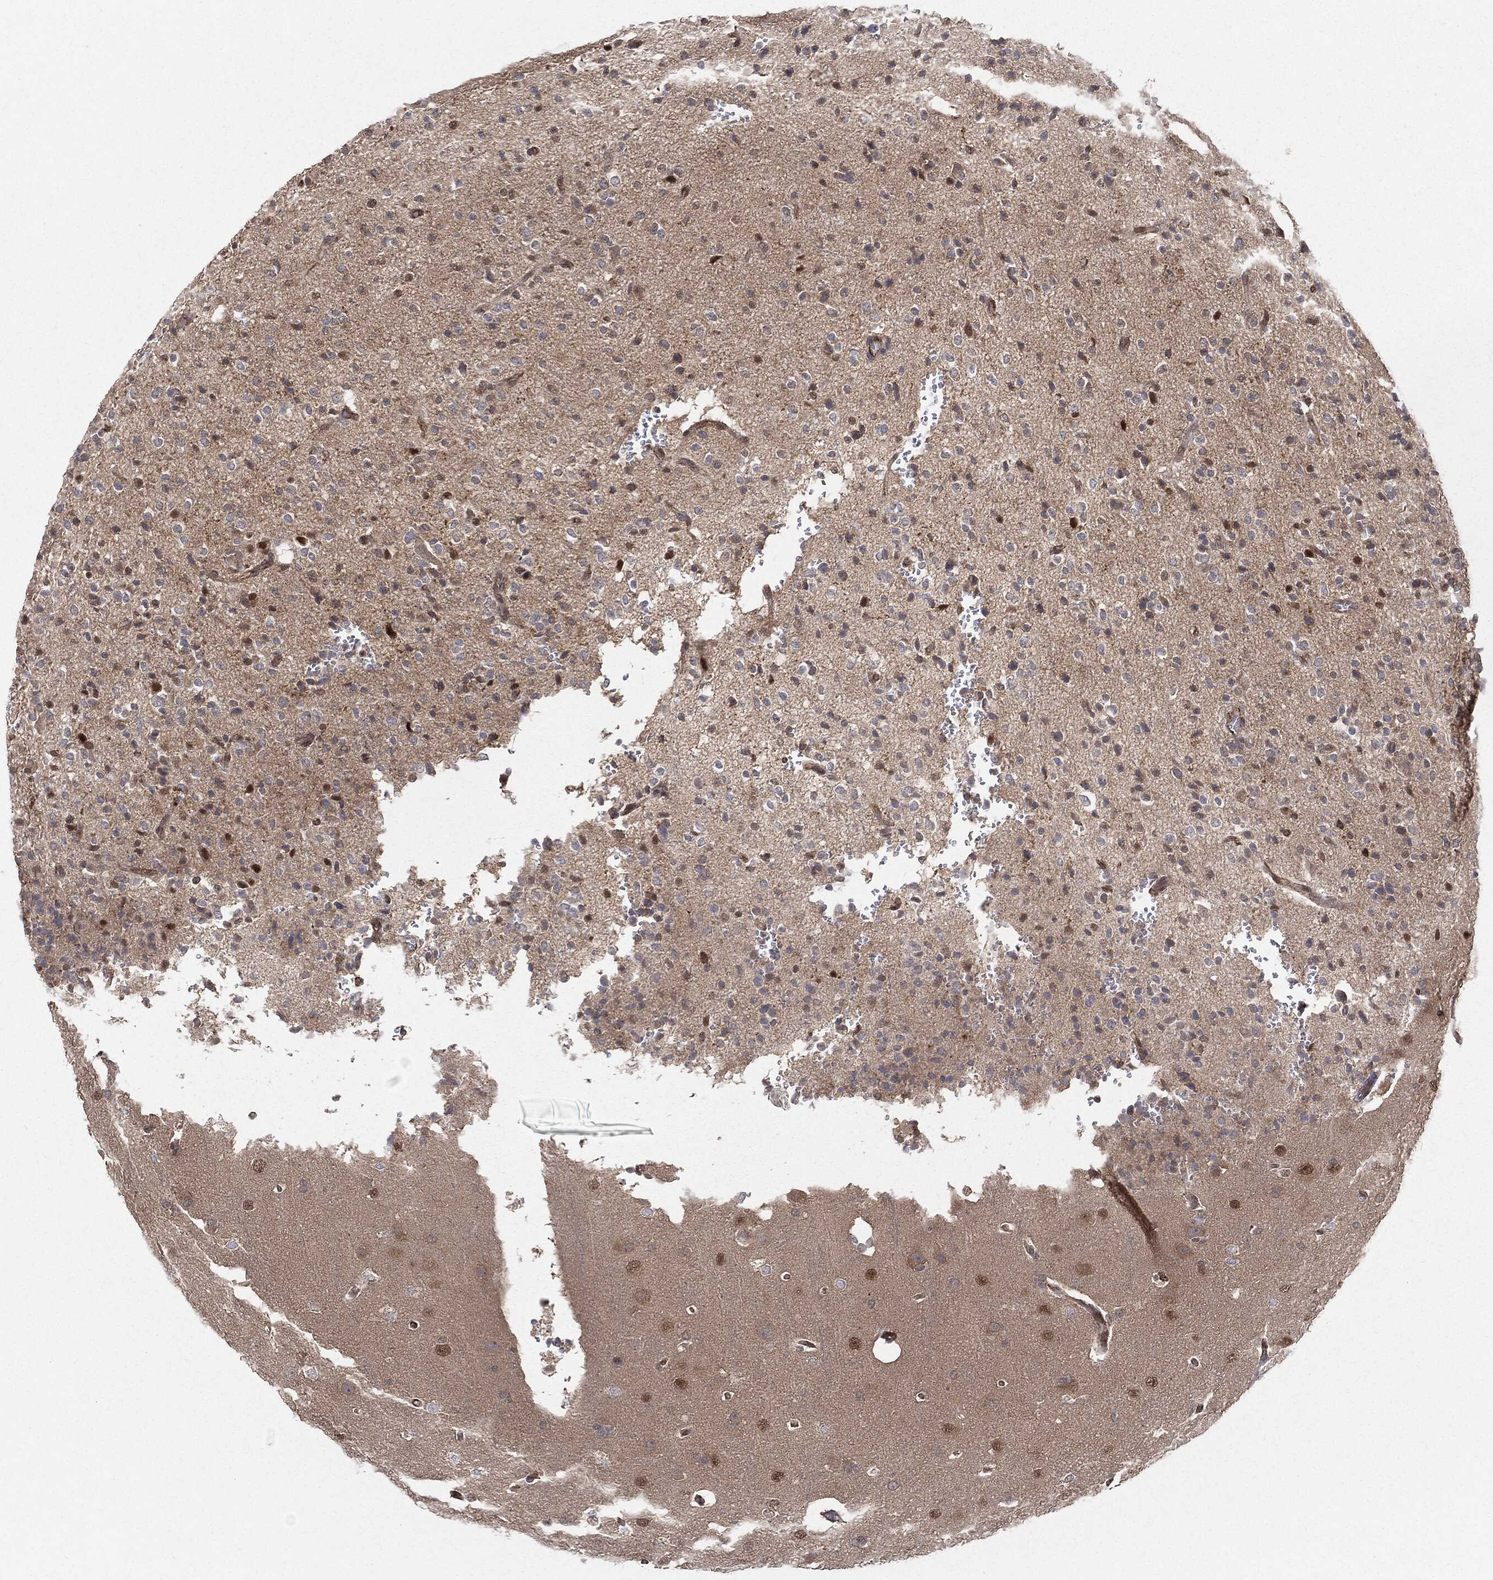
{"staining": {"intensity": "strong", "quantity": "<25%", "location": "nuclear"}, "tissue": "glioma", "cell_type": "Tumor cells", "image_type": "cancer", "snomed": [{"axis": "morphology", "description": "Glioma, malignant, Low grade"}, {"axis": "topography", "description": "Brain"}], "caption": "A medium amount of strong nuclear positivity is present in approximately <25% of tumor cells in low-grade glioma (malignant) tissue.", "gene": "TP53RK", "patient": {"sex": "male", "age": 41}}